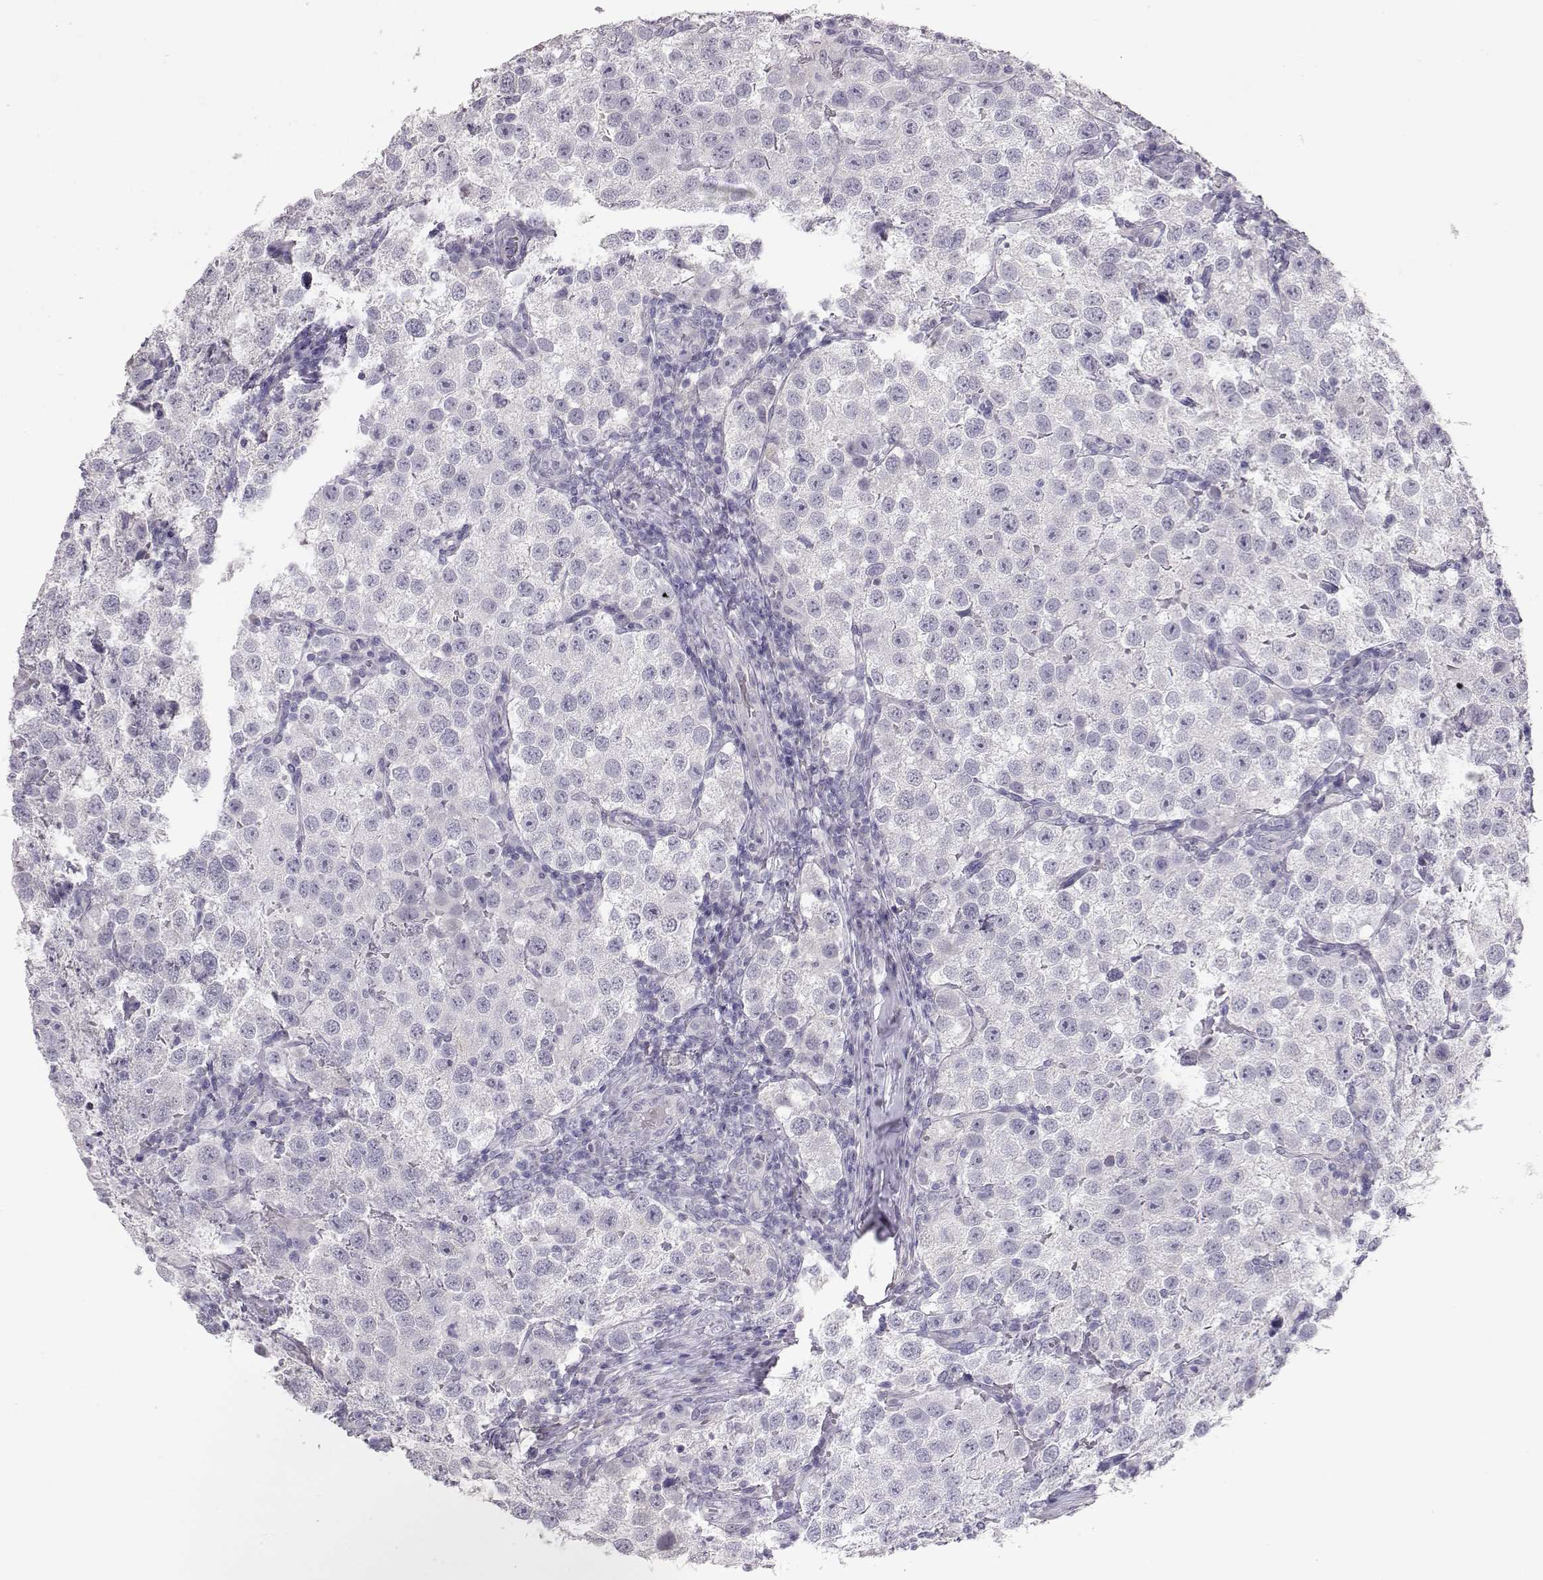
{"staining": {"intensity": "negative", "quantity": "none", "location": "none"}, "tissue": "testis cancer", "cell_type": "Tumor cells", "image_type": "cancer", "snomed": [{"axis": "morphology", "description": "Seminoma, NOS"}, {"axis": "topography", "description": "Testis"}], "caption": "A high-resolution image shows IHC staining of testis cancer (seminoma), which shows no significant positivity in tumor cells.", "gene": "LAMB3", "patient": {"sex": "male", "age": 37}}